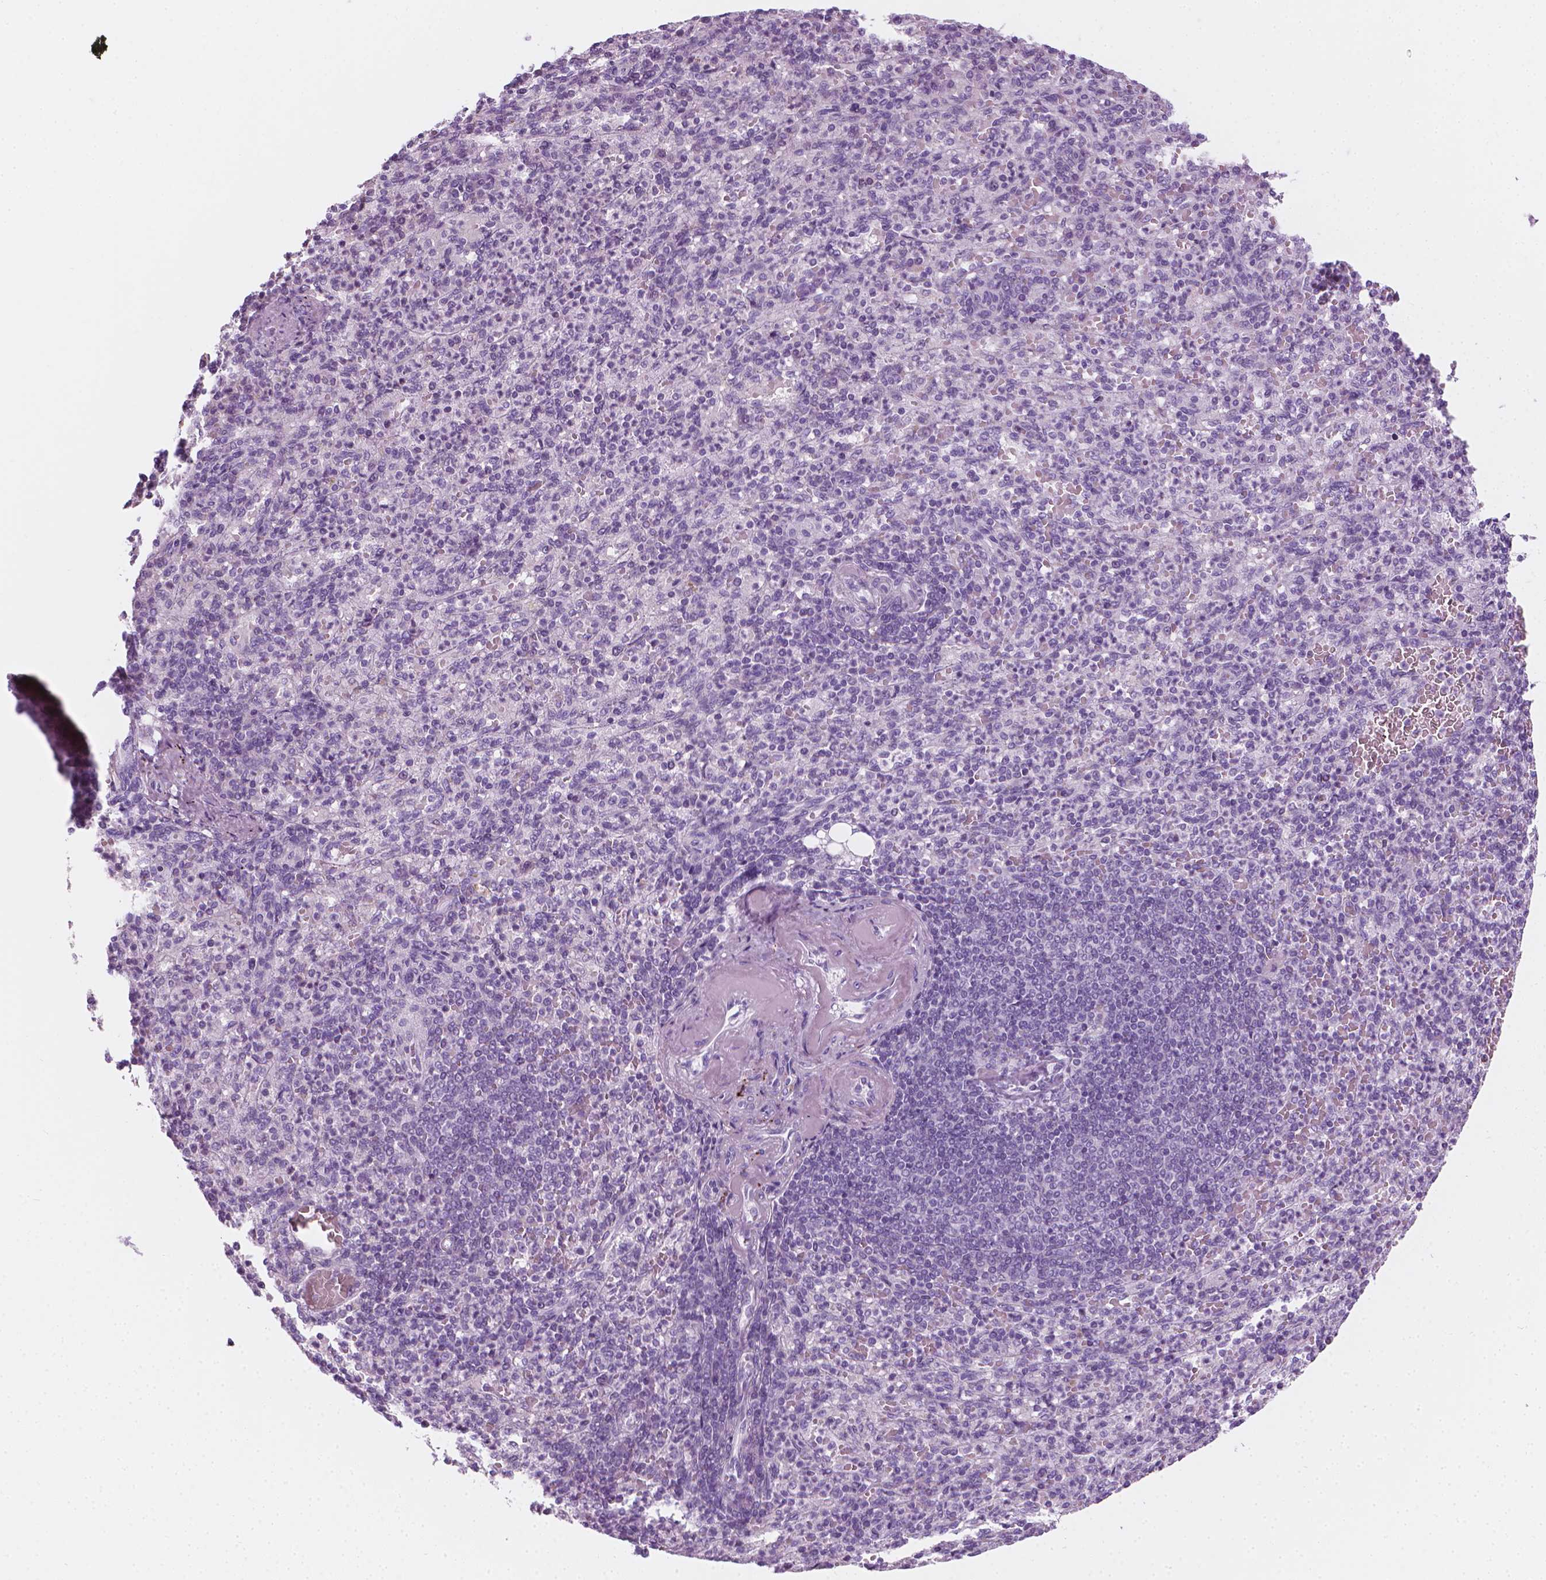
{"staining": {"intensity": "negative", "quantity": "none", "location": "none"}, "tissue": "spleen", "cell_type": "Cells in red pulp", "image_type": "normal", "snomed": [{"axis": "morphology", "description": "Normal tissue, NOS"}, {"axis": "topography", "description": "Spleen"}], "caption": "DAB immunohistochemical staining of normal spleen demonstrates no significant positivity in cells in red pulp.", "gene": "SCG3", "patient": {"sex": "female", "age": 74}}